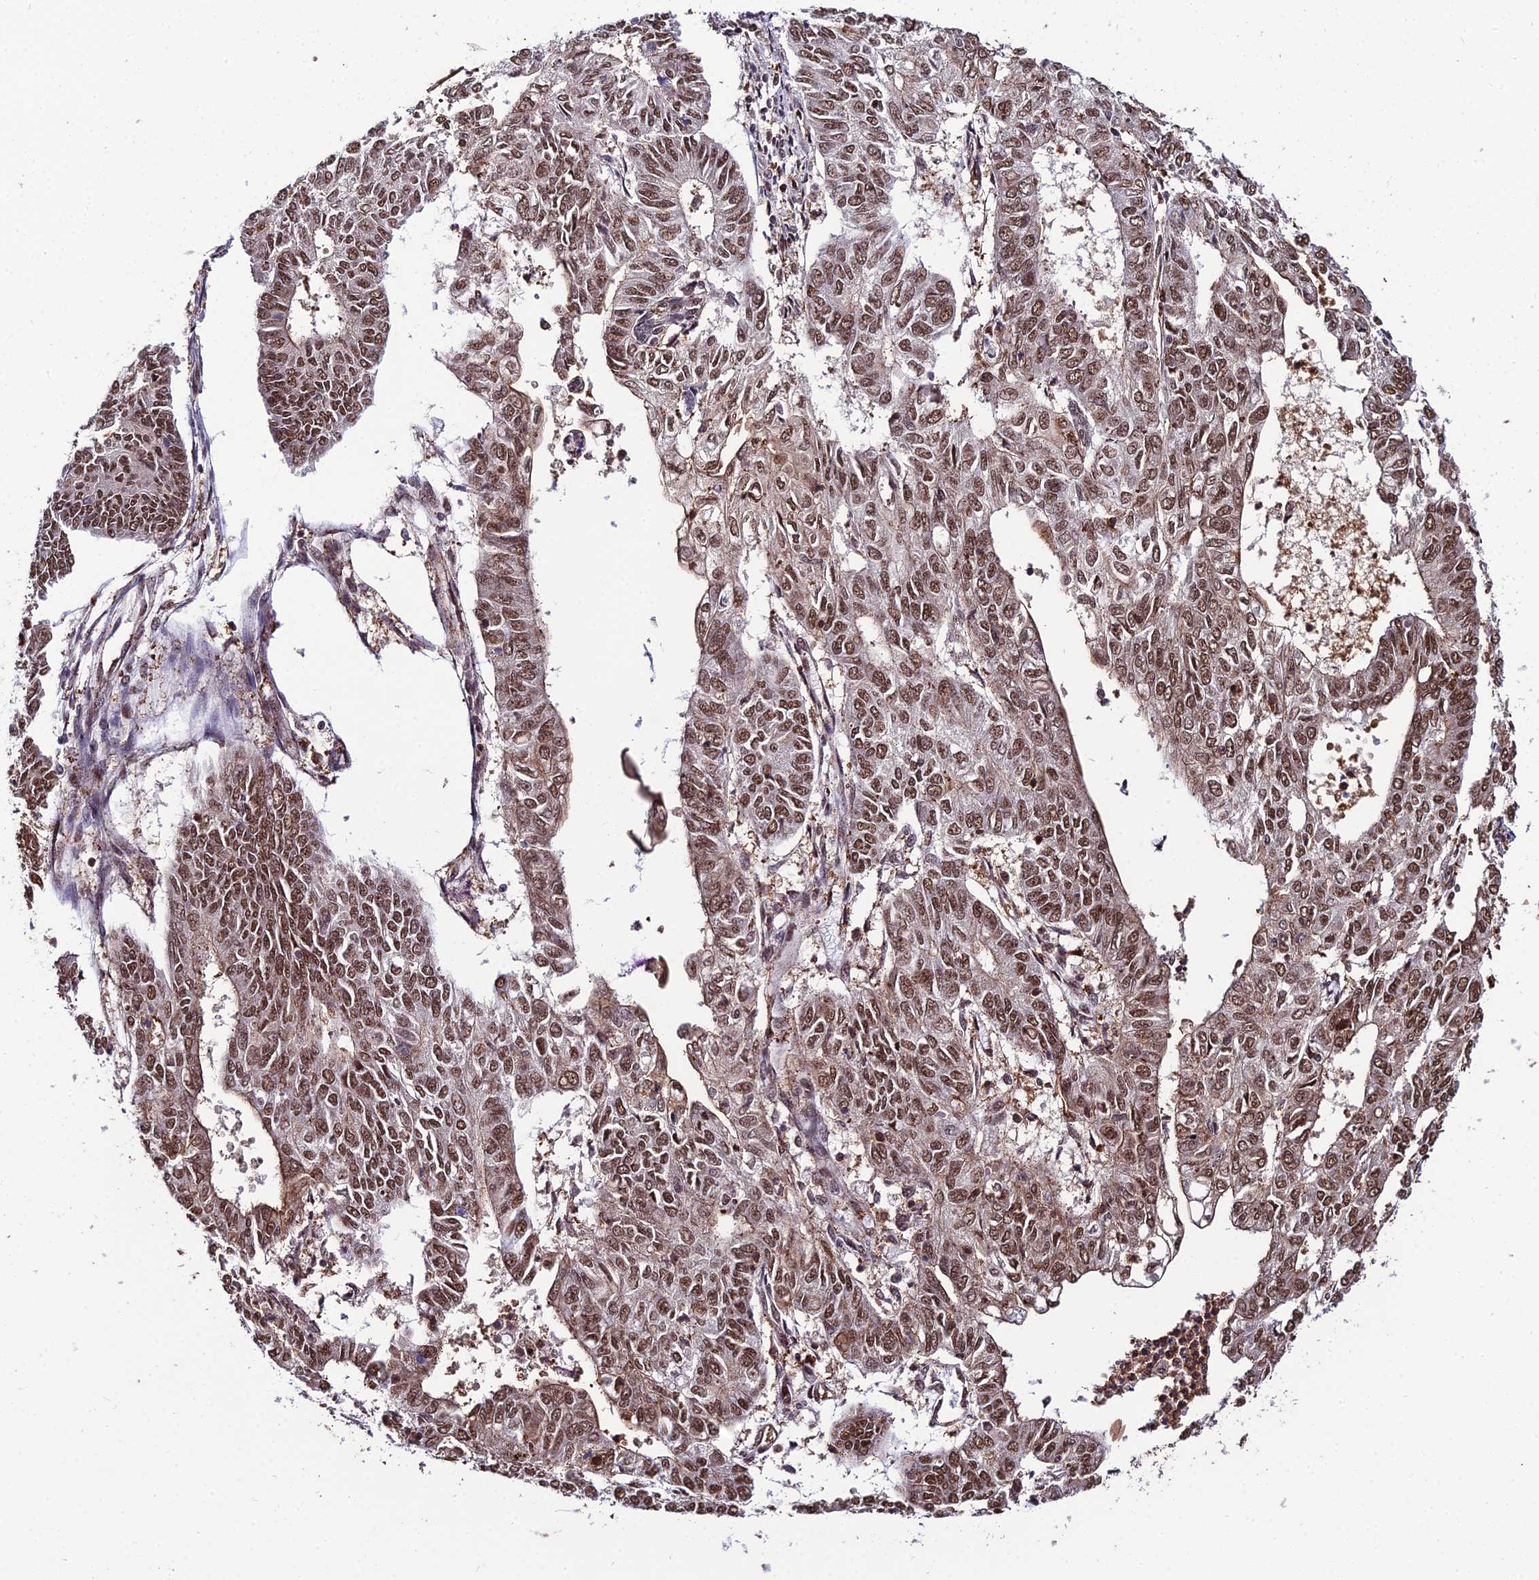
{"staining": {"intensity": "moderate", "quantity": ">75%", "location": "cytoplasmic/membranous,nuclear"}, "tissue": "endometrial cancer", "cell_type": "Tumor cells", "image_type": "cancer", "snomed": [{"axis": "morphology", "description": "Adenocarcinoma, NOS"}, {"axis": "topography", "description": "Endometrium"}], "caption": "This micrograph shows immunohistochemistry (IHC) staining of human endometrial cancer (adenocarcinoma), with medium moderate cytoplasmic/membranous and nuclear staining in about >75% of tumor cells.", "gene": "PPP4C", "patient": {"sex": "female", "age": 68}}